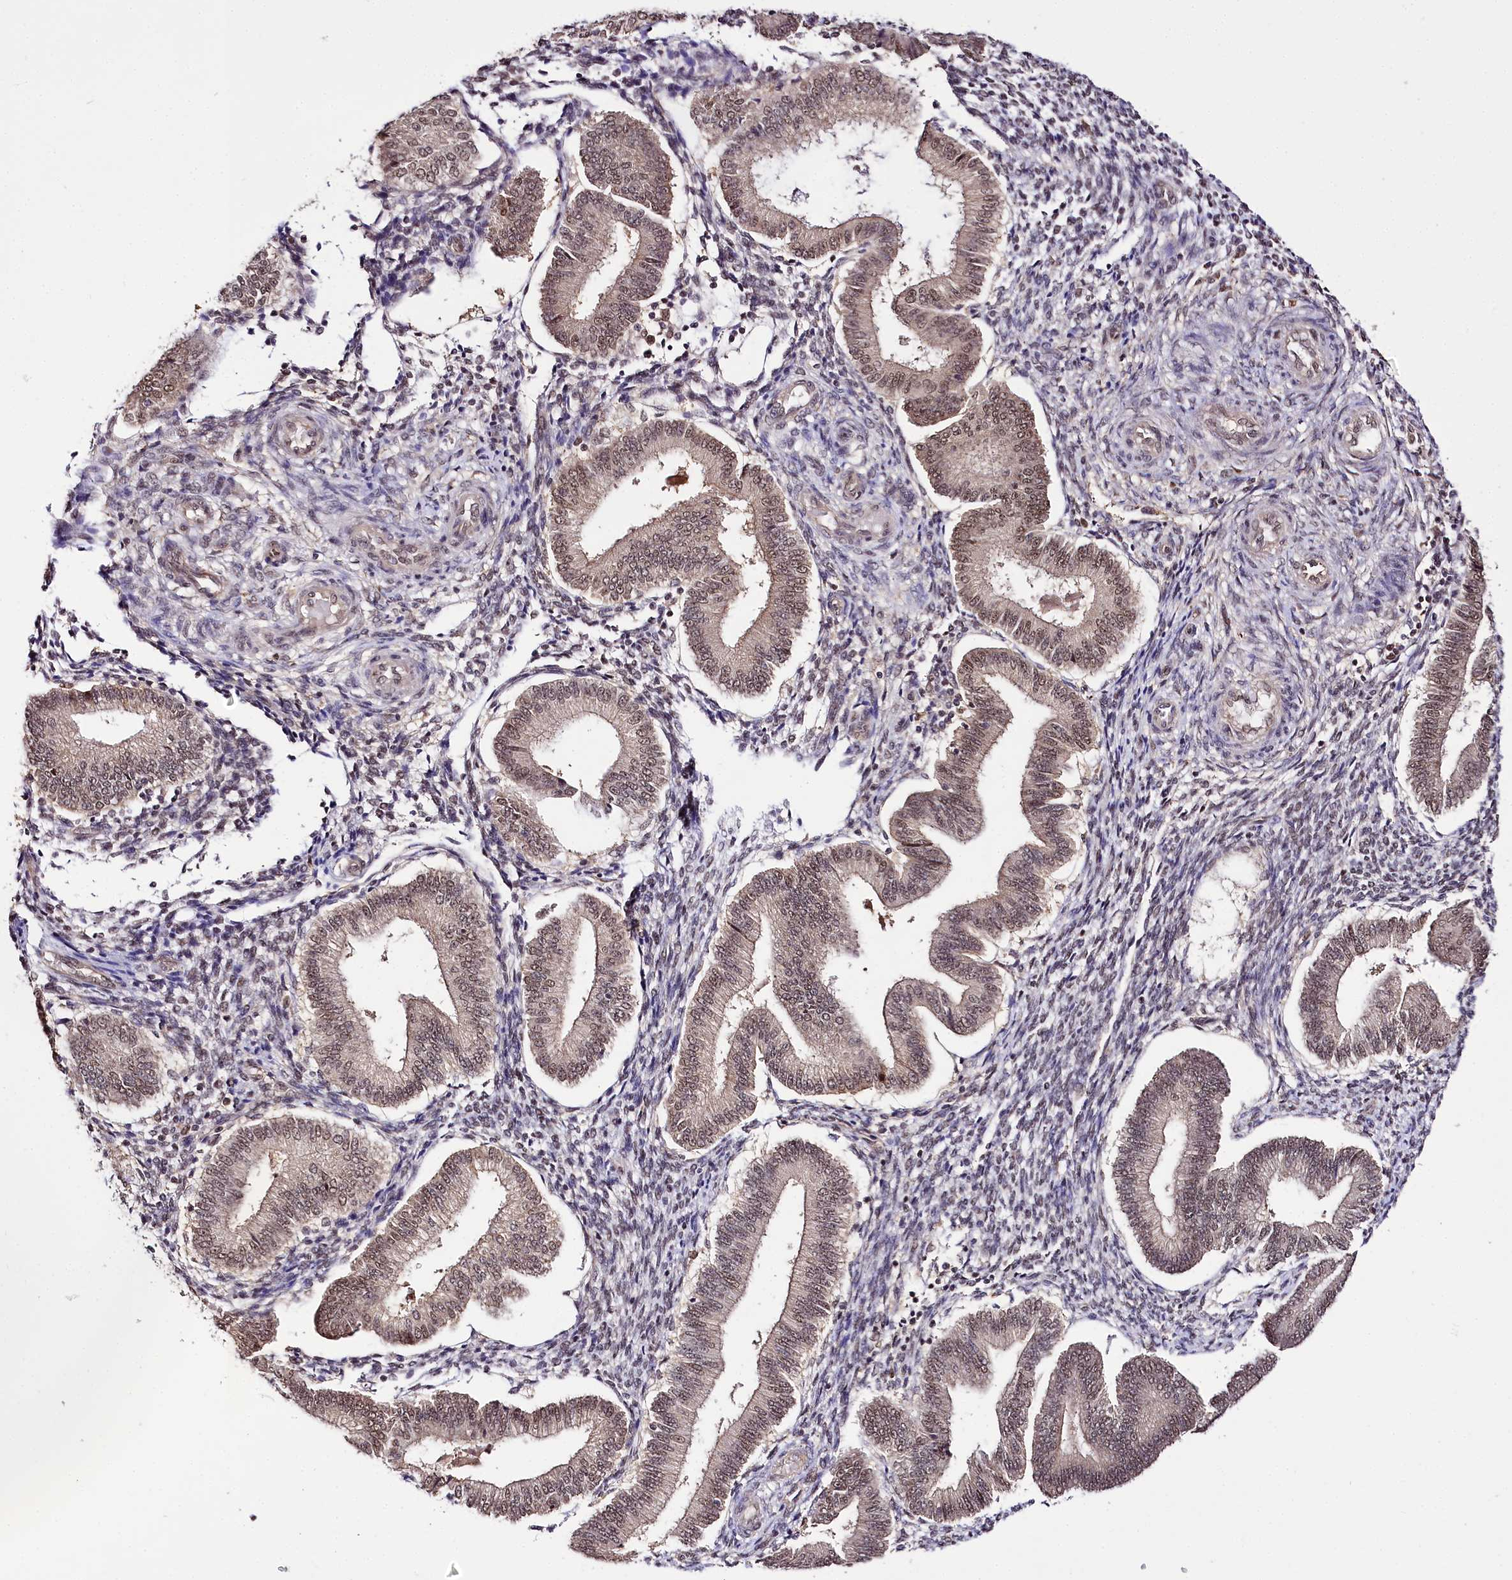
{"staining": {"intensity": "weak", "quantity": "25%-75%", "location": "nuclear"}, "tissue": "endometrium", "cell_type": "Cells in endometrial stroma", "image_type": "normal", "snomed": [{"axis": "morphology", "description": "Normal tissue, NOS"}, {"axis": "topography", "description": "Endometrium"}], "caption": "This is a histology image of immunohistochemistry staining of unremarkable endometrium, which shows weak positivity in the nuclear of cells in endometrial stroma.", "gene": "GNL3L", "patient": {"sex": "female", "age": 39}}